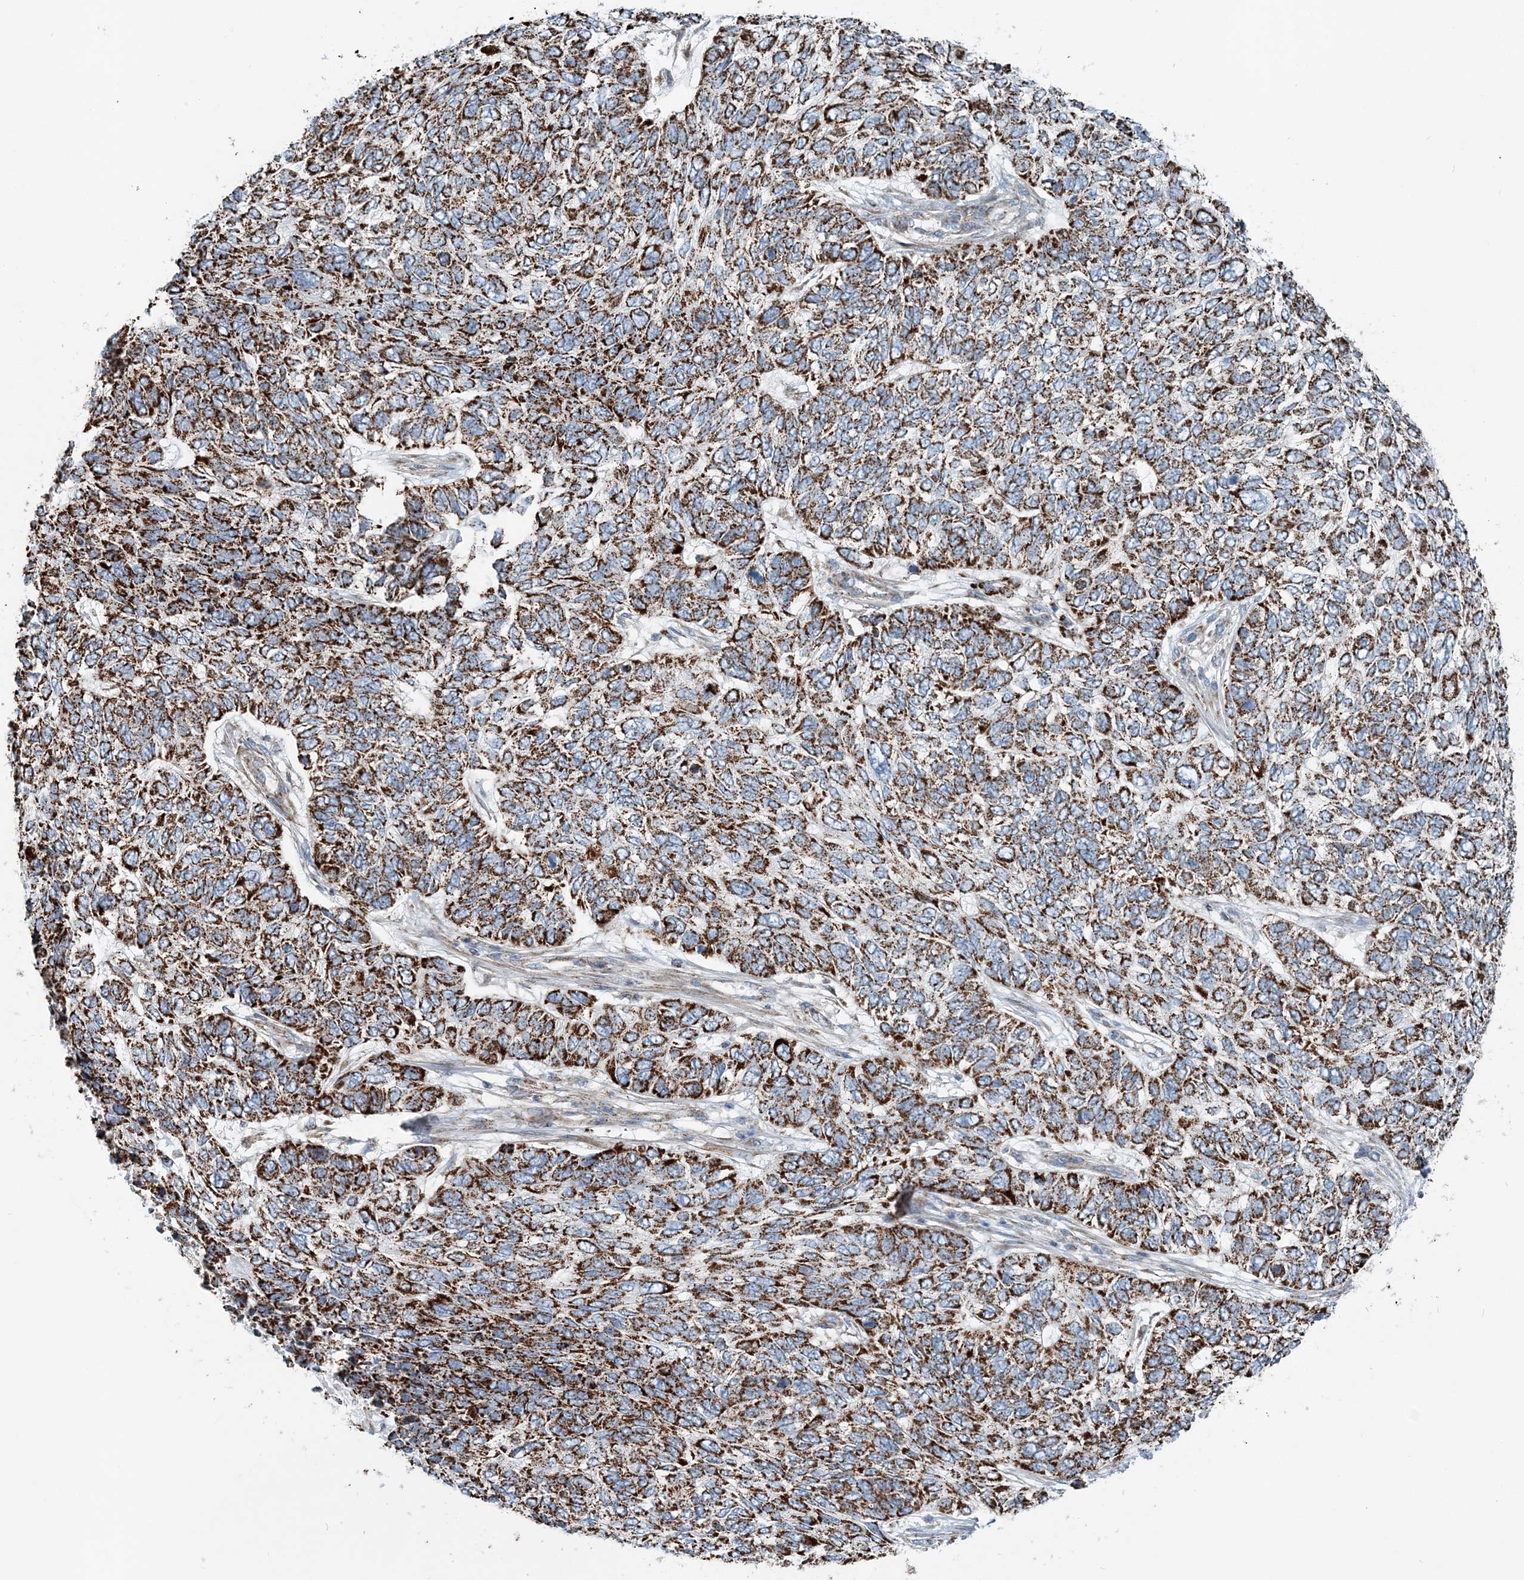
{"staining": {"intensity": "strong", "quantity": ">75%", "location": "cytoplasmic/membranous"}, "tissue": "skin cancer", "cell_type": "Tumor cells", "image_type": "cancer", "snomed": [{"axis": "morphology", "description": "Basal cell carcinoma"}, {"axis": "topography", "description": "Skin"}], "caption": "Immunohistochemistry (IHC) photomicrograph of human skin cancer (basal cell carcinoma) stained for a protein (brown), which reveals high levels of strong cytoplasmic/membranous positivity in about >75% of tumor cells.", "gene": "INTU", "patient": {"sex": "female", "age": 65}}